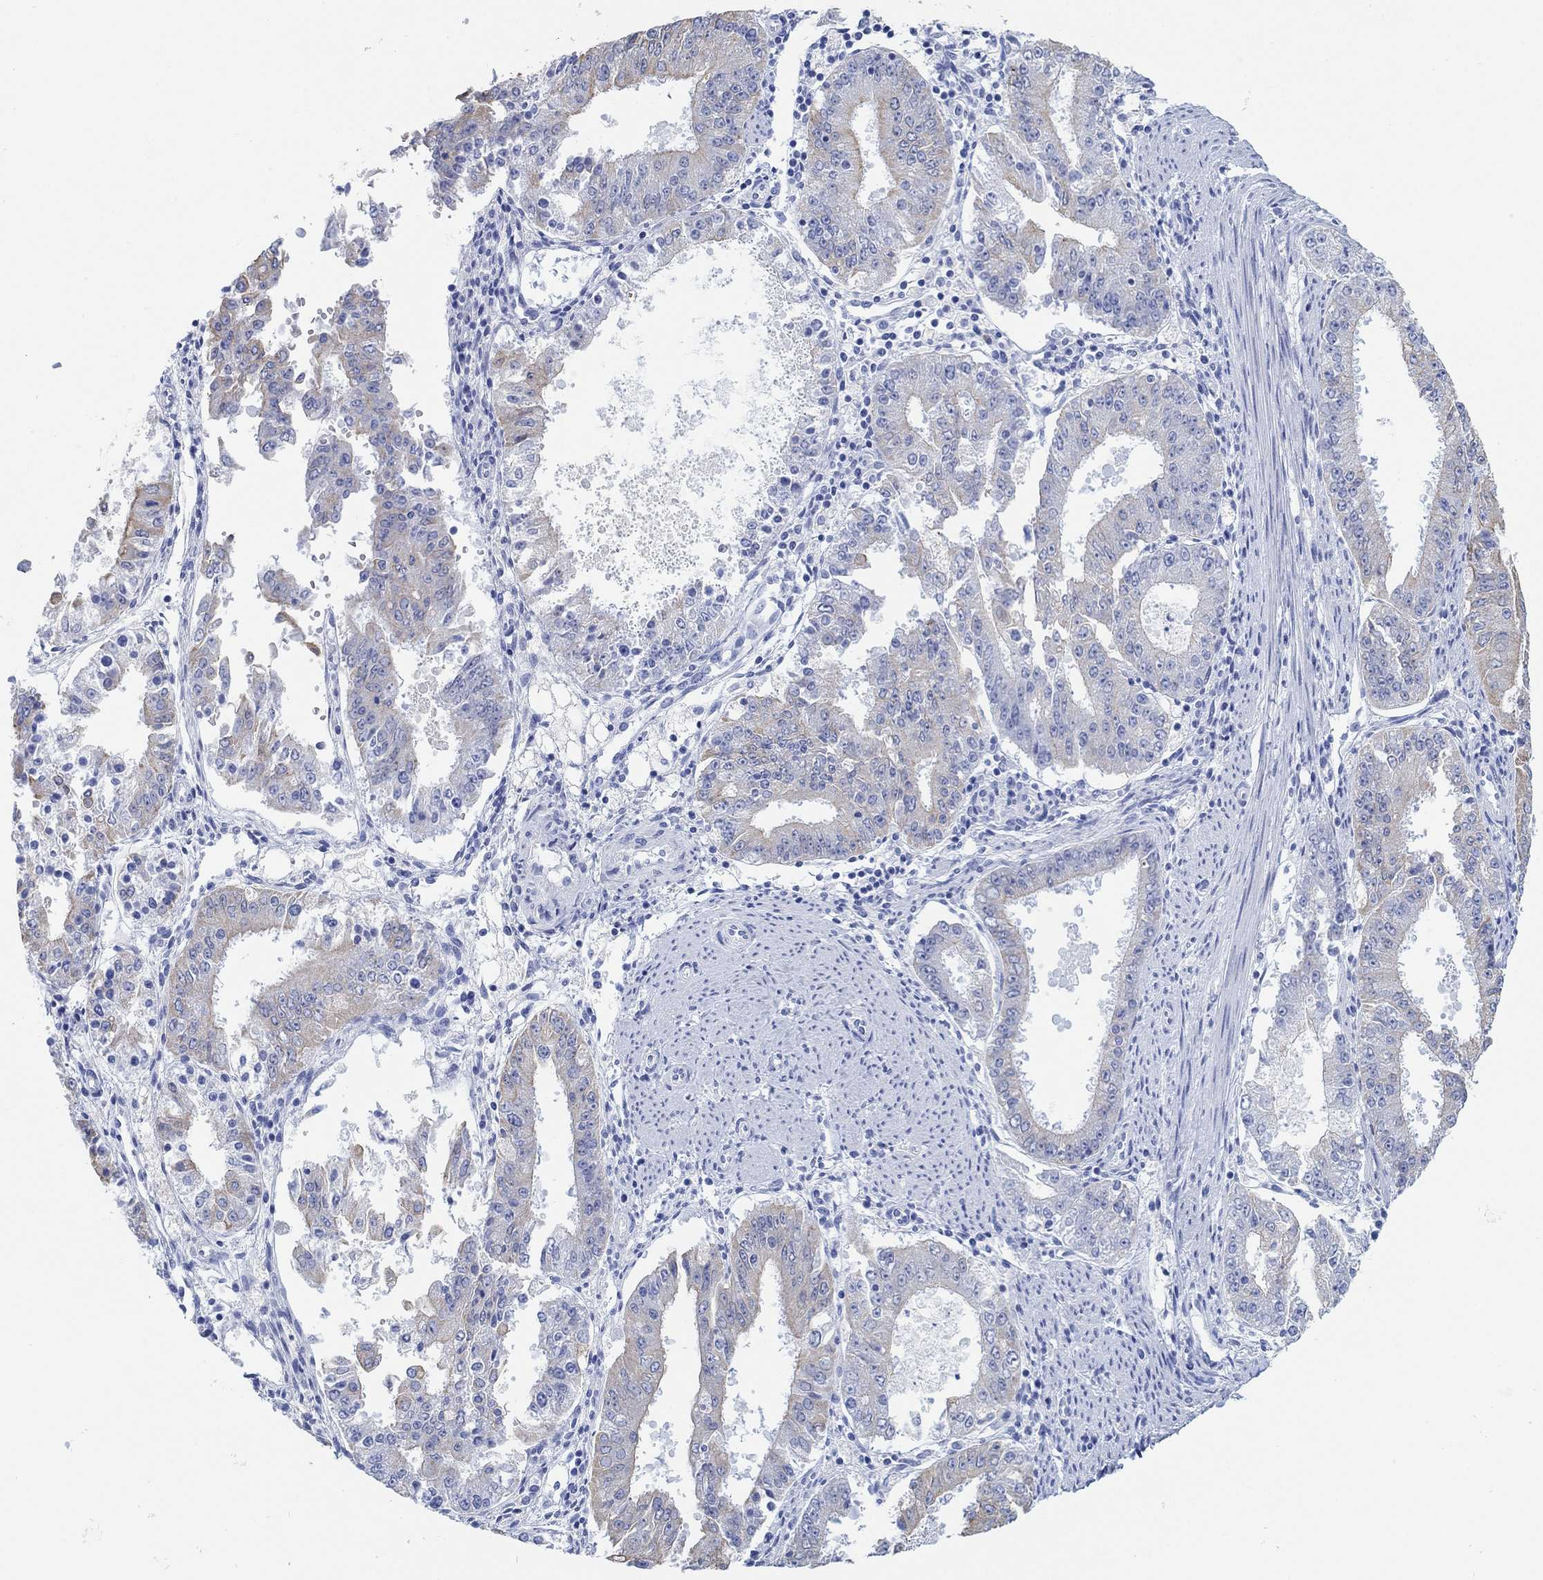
{"staining": {"intensity": "weak", "quantity": "<25%", "location": "cytoplasmic/membranous"}, "tissue": "ovarian cancer", "cell_type": "Tumor cells", "image_type": "cancer", "snomed": [{"axis": "morphology", "description": "Carcinoma, endometroid"}, {"axis": "topography", "description": "Ovary"}], "caption": "IHC photomicrograph of human endometroid carcinoma (ovarian) stained for a protein (brown), which exhibits no staining in tumor cells.", "gene": "AK8", "patient": {"sex": "female", "age": 42}}